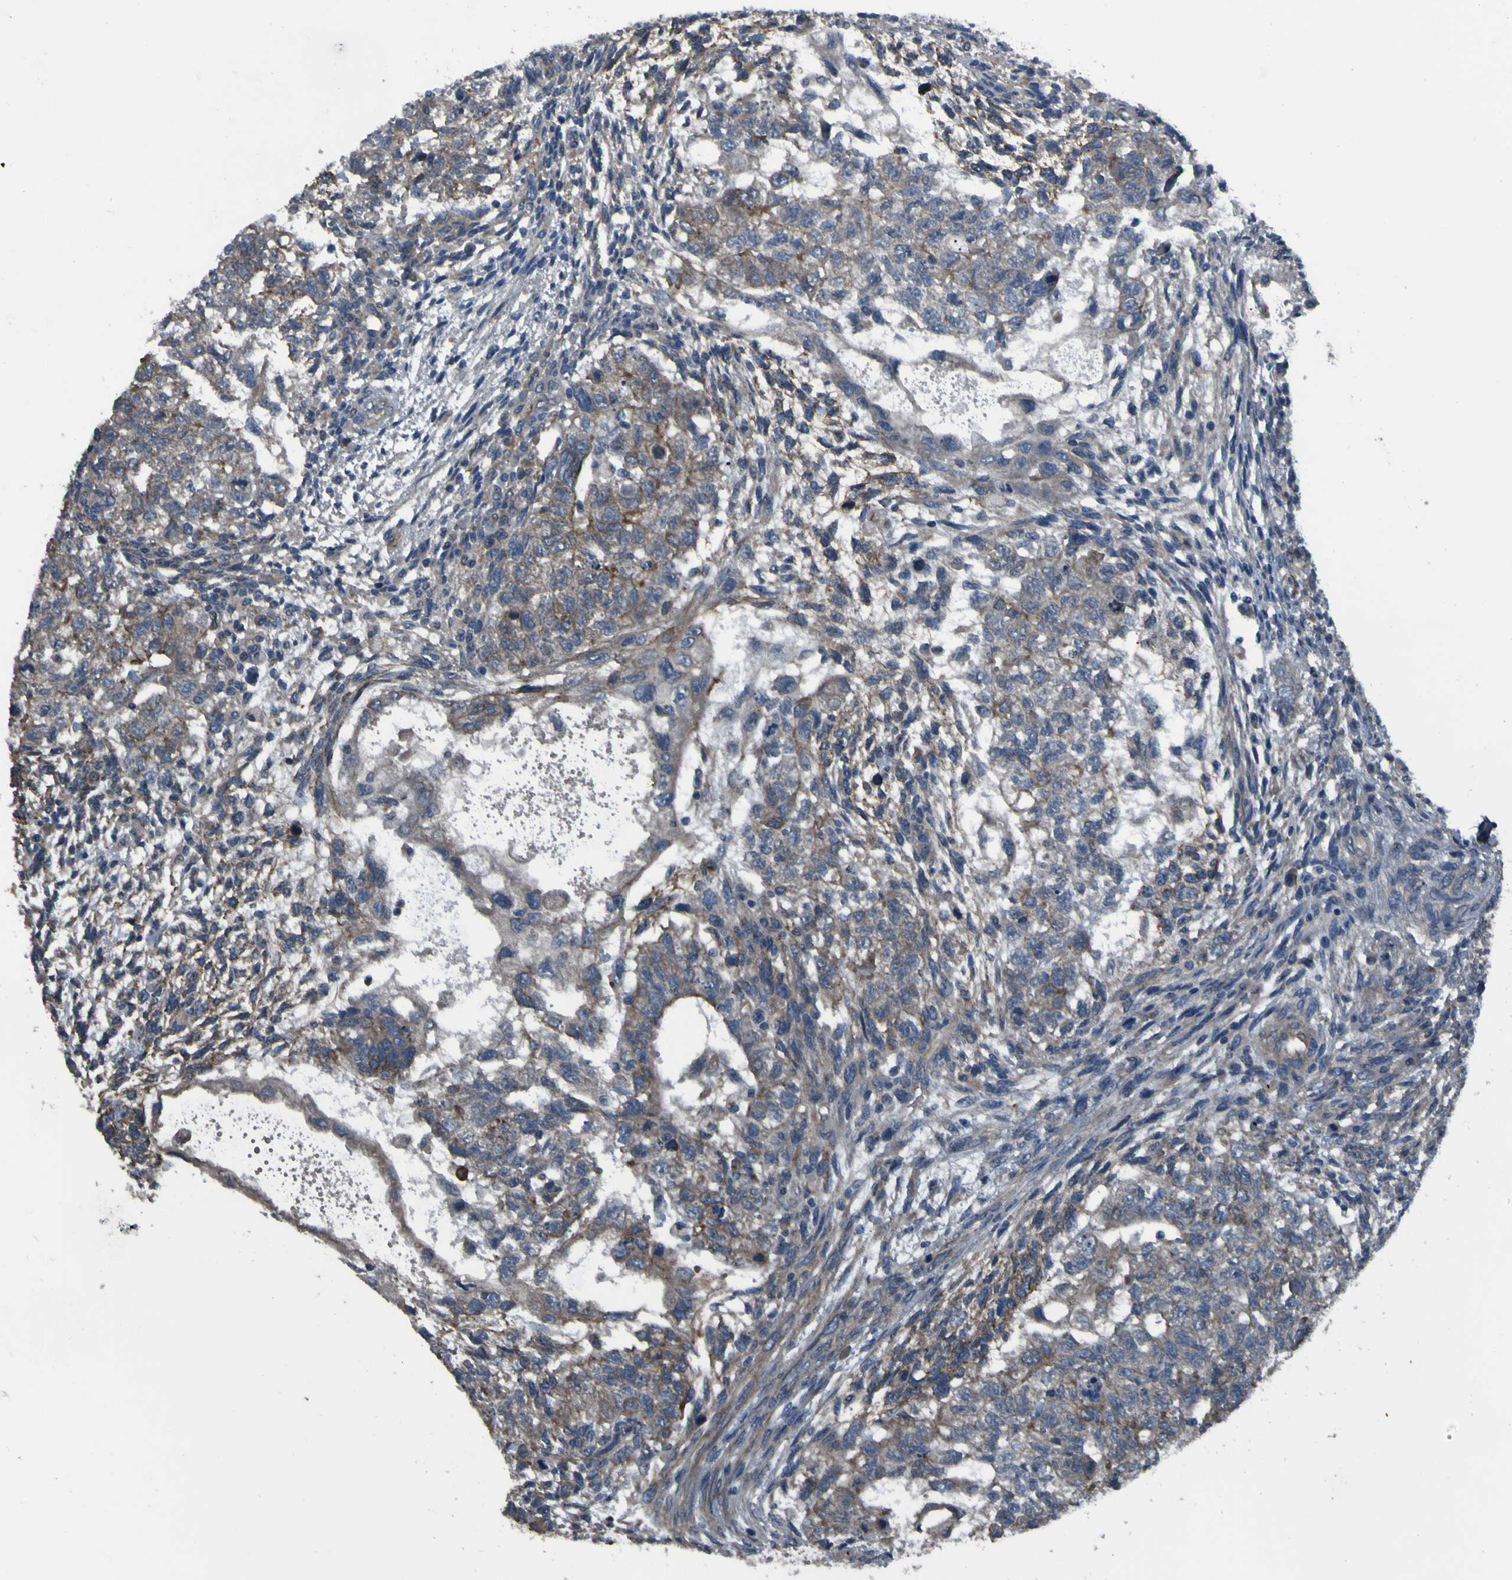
{"staining": {"intensity": "weak", "quantity": "25%-75%", "location": "cytoplasmic/membranous"}, "tissue": "testis cancer", "cell_type": "Tumor cells", "image_type": "cancer", "snomed": [{"axis": "morphology", "description": "Normal tissue, NOS"}, {"axis": "morphology", "description": "Carcinoma, Embryonal, NOS"}, {"axis": "topography", "description": "Testis"}], "caption": "Testis cancer stained with a protein marker displays weak staining in tumor cells.", "gene": "GRAMD1A", "patient": {"sex": "male", "age": 36}}